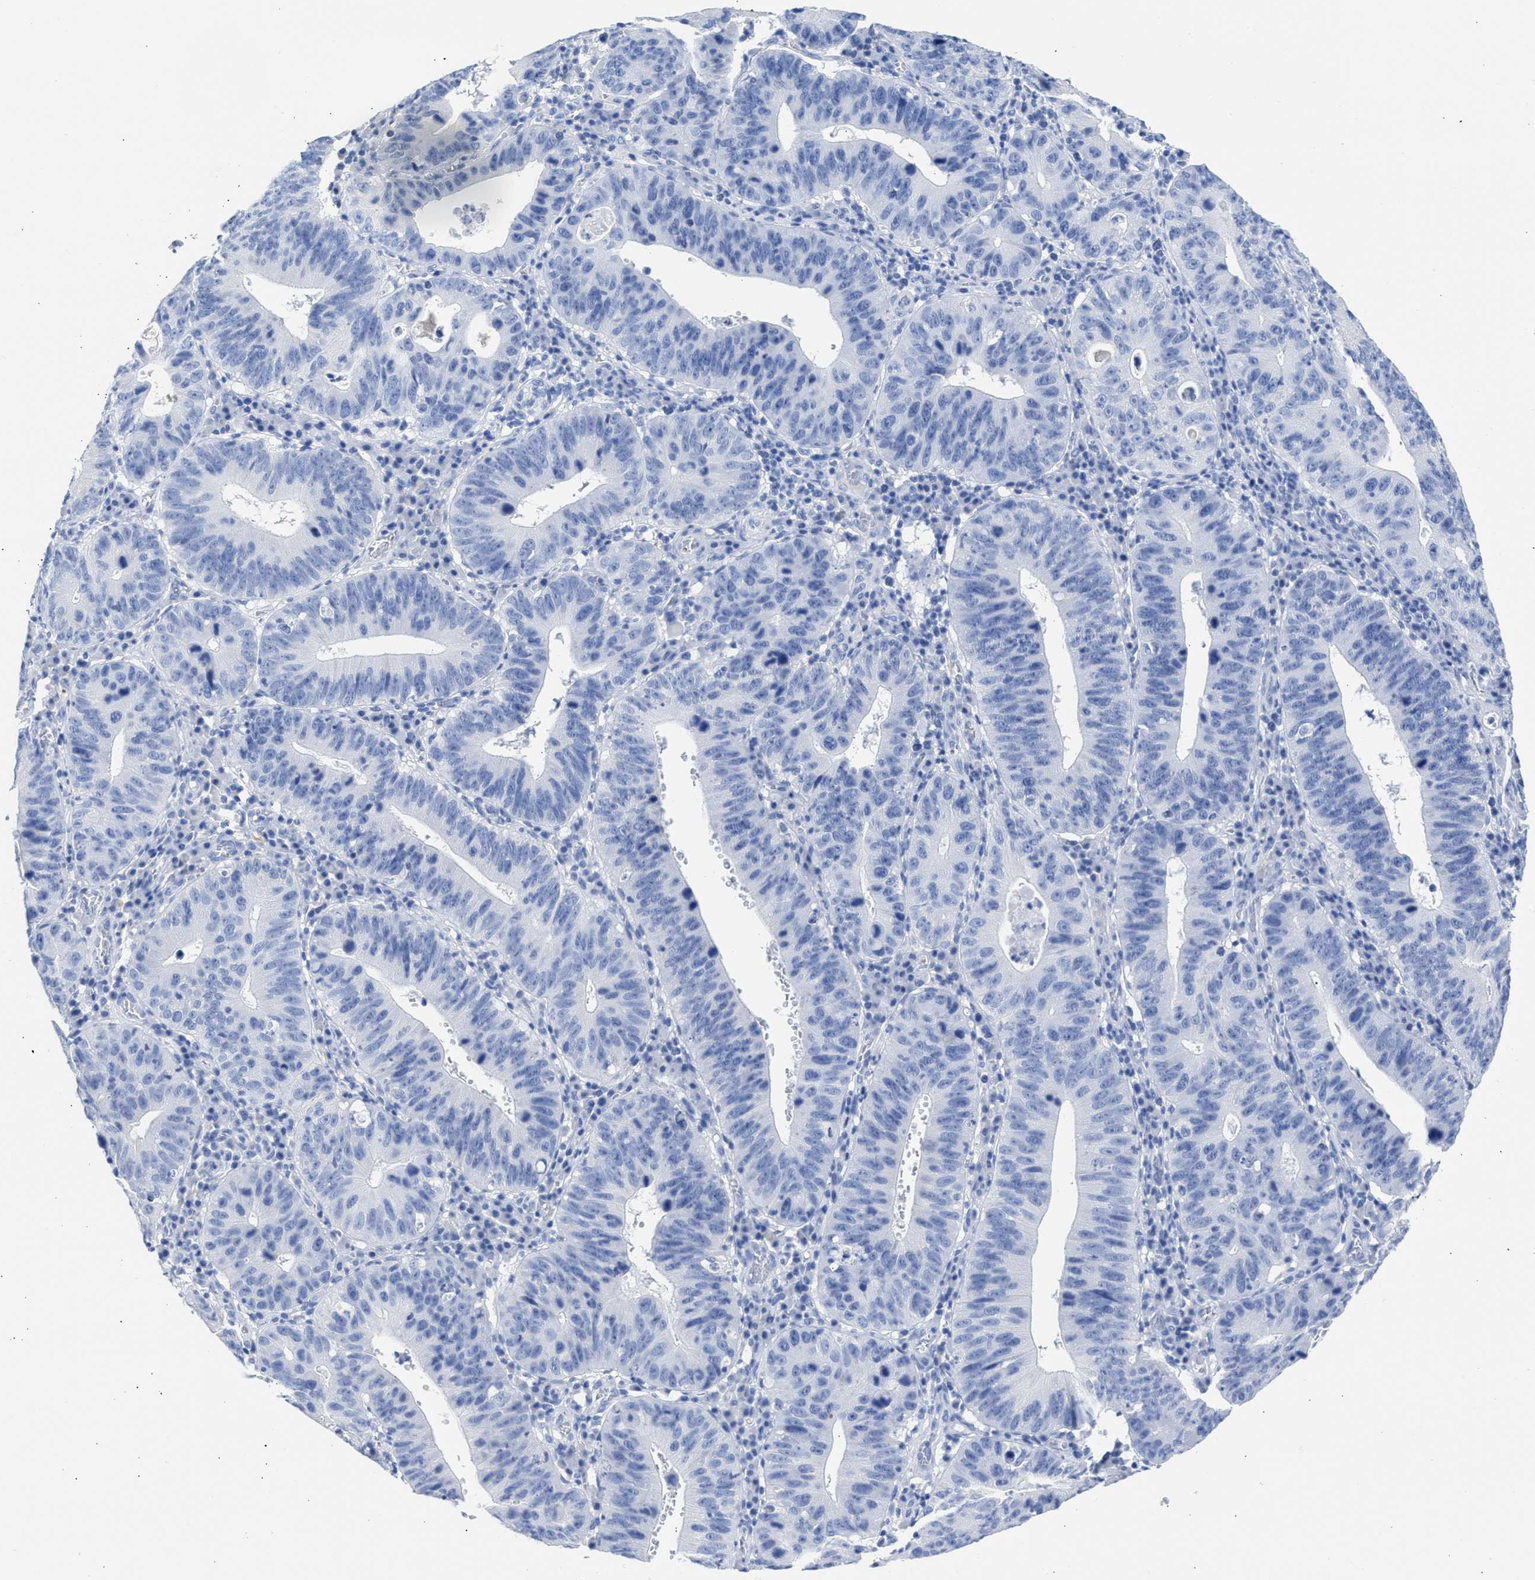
{"staining": {"intensity": "negative", "quantity": "none", "location": "none"}, "tissue": "stomach cancer", "cell_type": "Tumor cells", "image_type": "cancer", "snomed": [{"axis": "morphology", "description": "Adenocarcinoma, NOS"}, {"axis": "topography", "description": "Stomach"}], "caption": "The IHC image has no significant expression in tumor cells of stomach cancer tissue.", "gene": "NCAM1", "patient": {"sex": "male", "age": 59}}